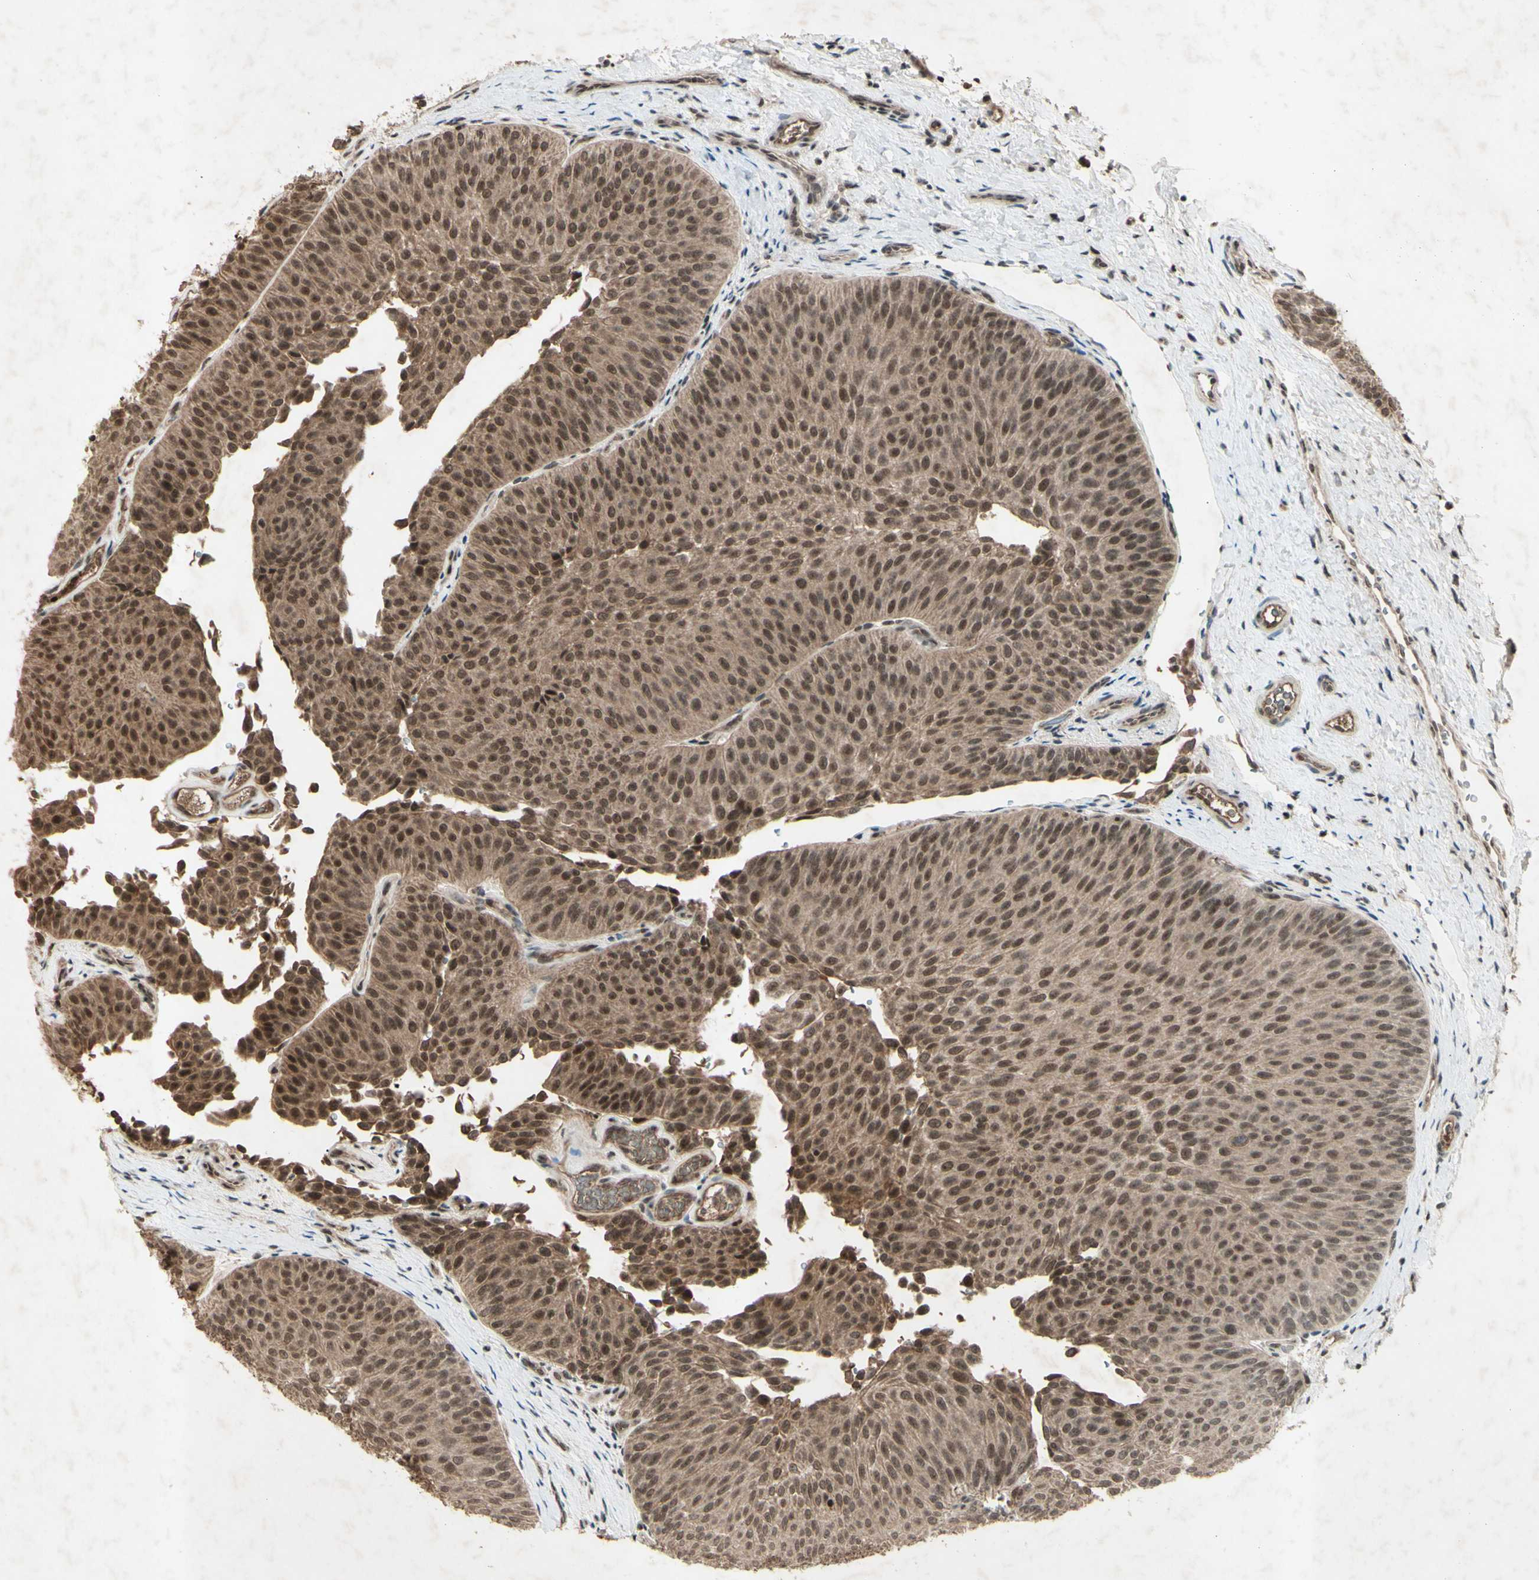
{"staining": {"intensity": "moderate", "quantity": ">75%", "location": "cytoplasmic/membranous,nuclear"}, "tissue": "urothelial cancer", "cell_type": "Tumor cells", "image_type": "cancer", "snomed": [{"axis": "morphology", "description": "Urothelial carcinoma, Low grade"}, {"axis": "topography", "description": "Urinary bladder"}], "caption": "Protein expression analysis of human urothelial cancer reveals moderate cytoplasmic/membranous and nuclear staining in about >75% of tumor cells. Nuclei are stained in blue.", "gene": "SNW1", "patient": {"sex": "female", "age": 60}}